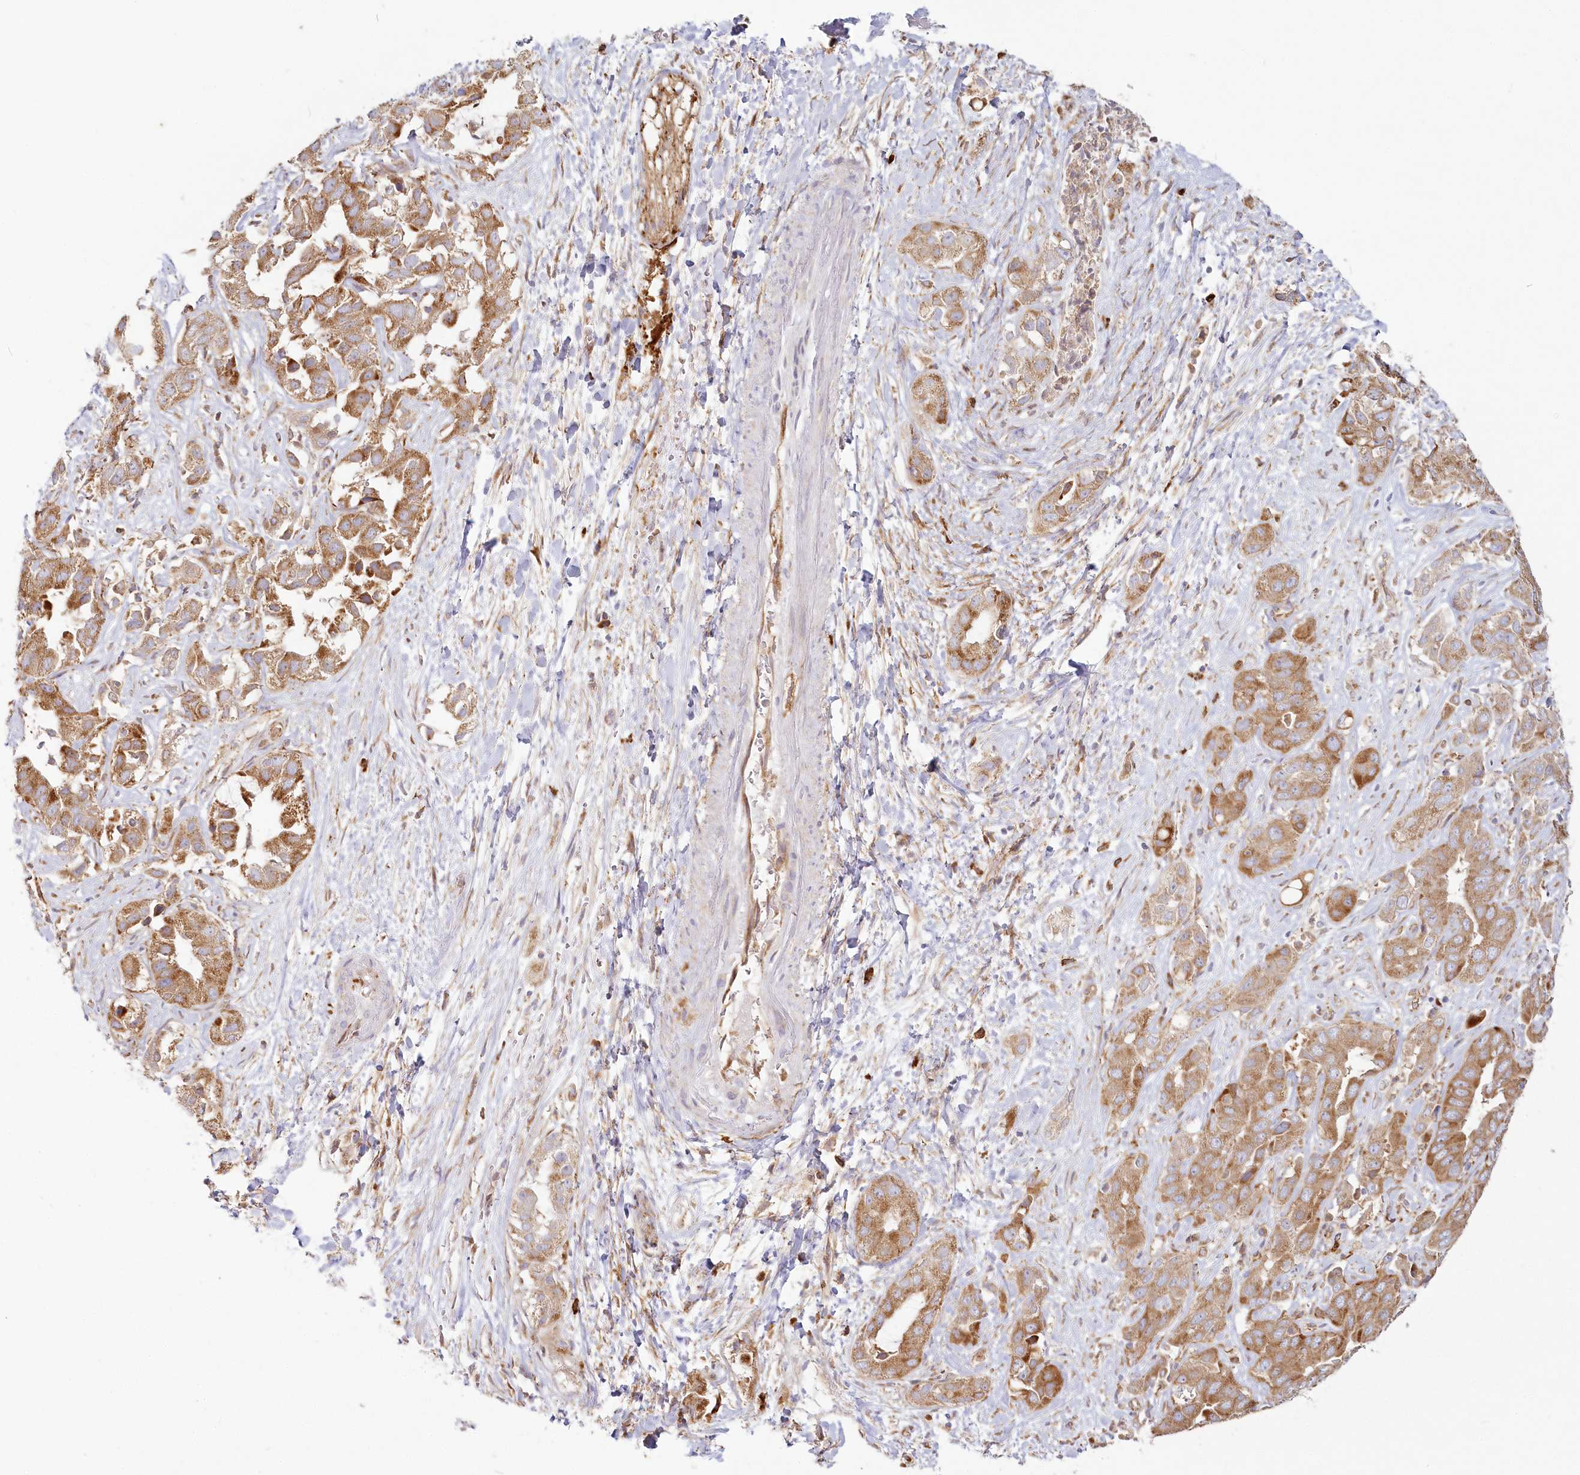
{"staining": {"intensity": "moderate", "quantity": ">75%", "location": "cytoplasmic/membranous"}, "tissue": "liver cancer", "cell_type": "Tumor cells", "image_type": "cancer", "snomed": [{"axis": "morphology", "description": "Cholangiocarcinoma"}, {"axis": "topography", "description": "Liver"}], "caption": "Protein expression by immunohistochemistry (IHC) reveals moderate cytoplasmic/membranous staining in about >75% of tumor cells in liver cancer.", "gene": "HARS2", "patient": {"sex": "female", "age": 52}}